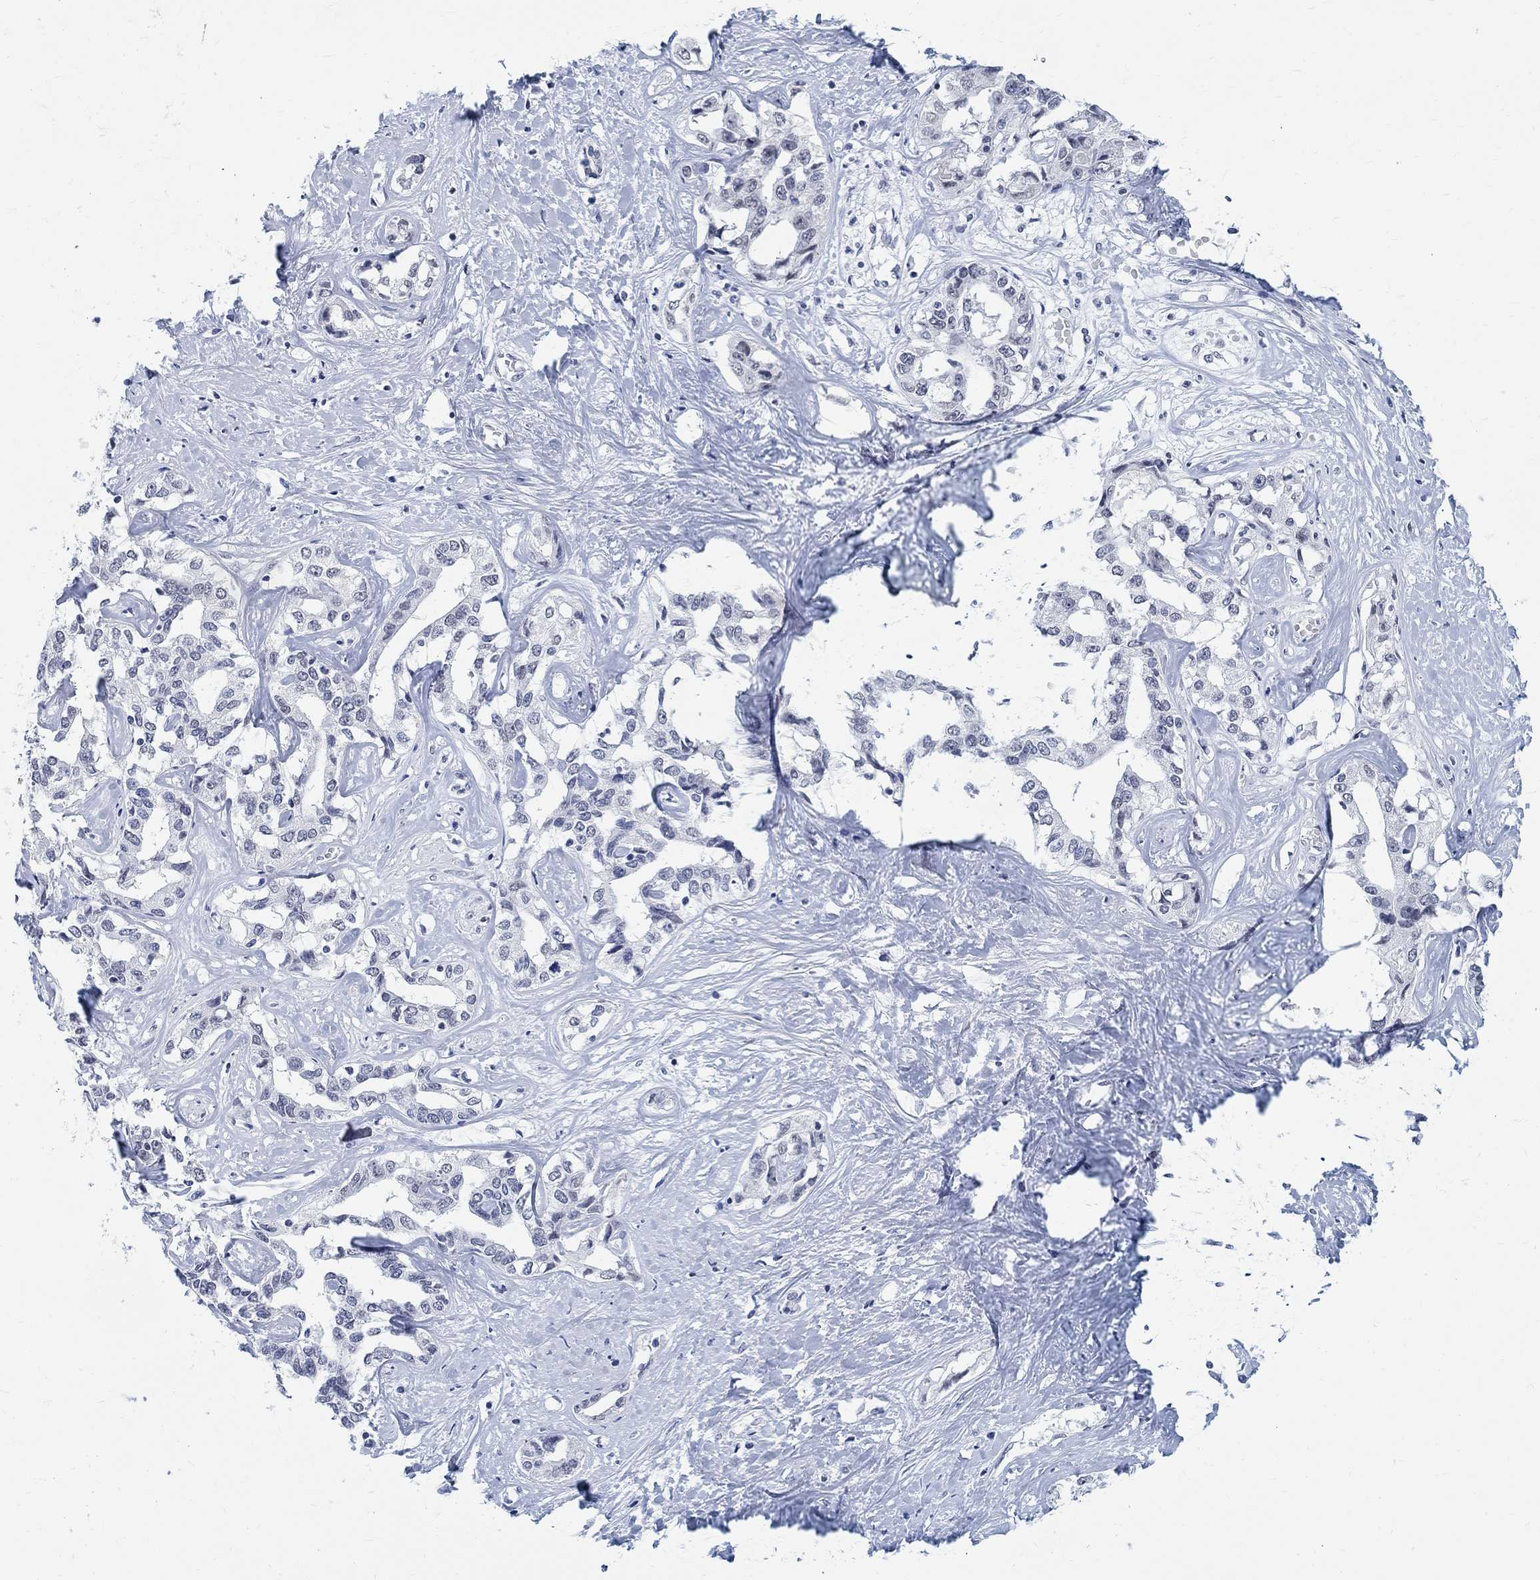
{"staining": {"intensity": "negative", "quantity": "none", "location": "none"}, "tissue": "liver cancer", "cell_type": "Tumor cells", "image_type": "cancer", "snomed": [{"axis": "morphology", "description": "Cholangiocarcinoma"}, {"axis": "topography", "description": "Liver"}], "caption": "DAB immunohistochemical staining of cholangiocarcinoma (liver) displays no significant staining in tumor cells. The staining is performed using DAB (3,3'-diaminobenzidine) brown chromogen with nuclei counter-stained in using hematoxylin.", "gene": "ANKS1B", "patient": {"sex": "male", "age": 59}}